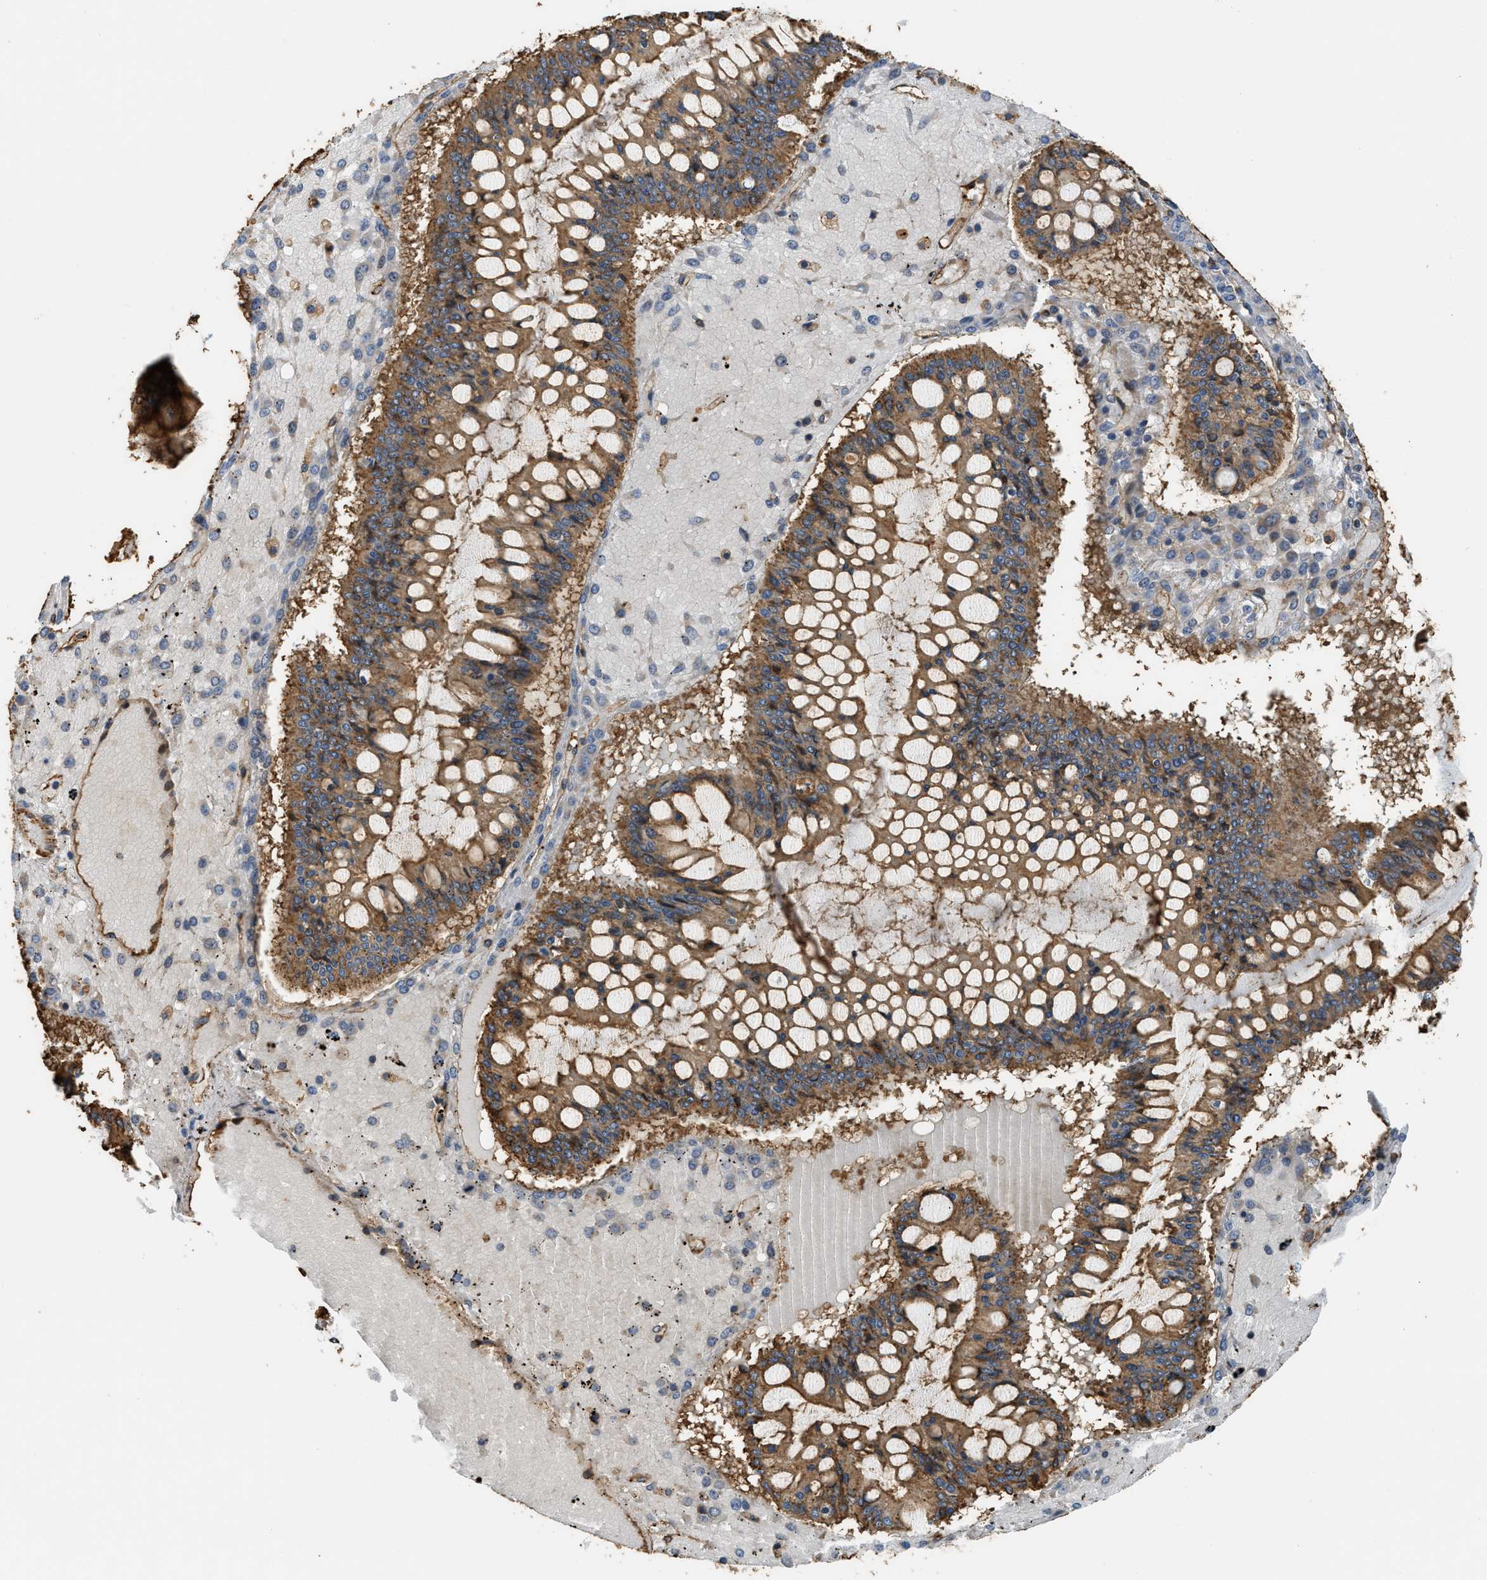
{"staining": {"intensity": "moderate", "quantity": ">75%", "location": "cytoplasmic/membranous"}, "tissue": "ovarian cancer", "cell_type": "Tumor cells", "image_type": "cancer", "snomed": [{"axis": "morphology", "description": "Cystadenocarcinoma, mucinous, NOS"}, {"axis": "topography", "description": "Ovary"}], "caption": "High-magnification brightfield microscopy of ovarian mucinous cystadenocarcinoma stained with DAB (brown) and counterstained with hematoxylin (blue). tumor cells exhibit moderate cytoplasmic/membranous positivity is appreciated in about>75% of cells. Nuclei are stained in blue.", "gene": "DDHD2", "patient": {"sex": "female", "age": 73}}